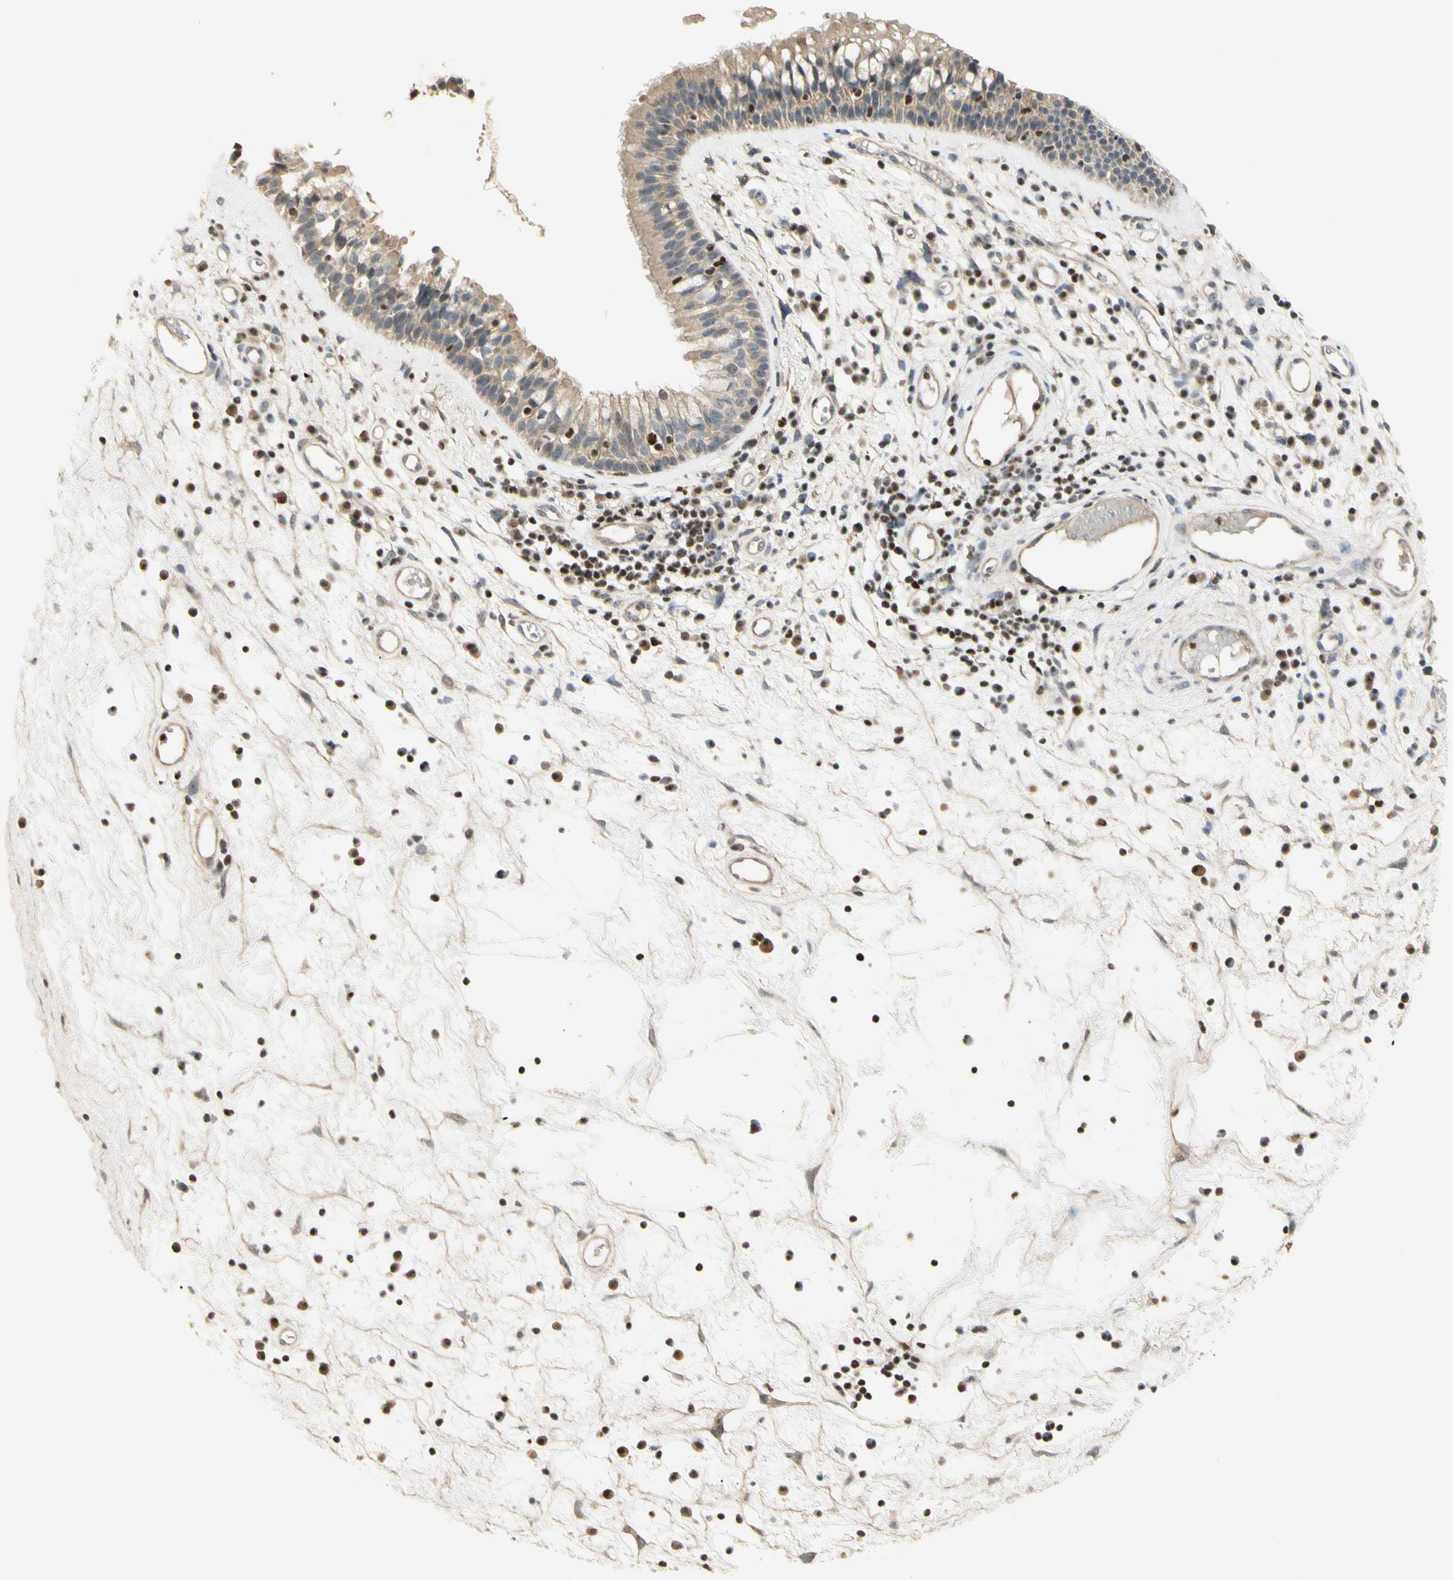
{"staining": {"intensity": "moderate", "quantity": ">75%", "location": "cytoplasmic/membranous"}, "tissue": "nasopharynx", "cell_type": "Respiratory epithelial cells", "image_type": "normal", "snomed": [{"axis": "morphology", "description": "Normal tissue, NOS"}, {"axis": "morphology", "description": "Inflammation, NOS"}, {"axis": "topography", "description": "Nasopharynx"}], "caption": "Immunohistochemical staining of unremarkable human nasopharynx reveals medium levels of moderate cytoplasmic/membranous positivity in approximately >75% of respiratory epithelial cells.", "gene": "NFYA", "patient": {"sex": "male", "age": 48}}